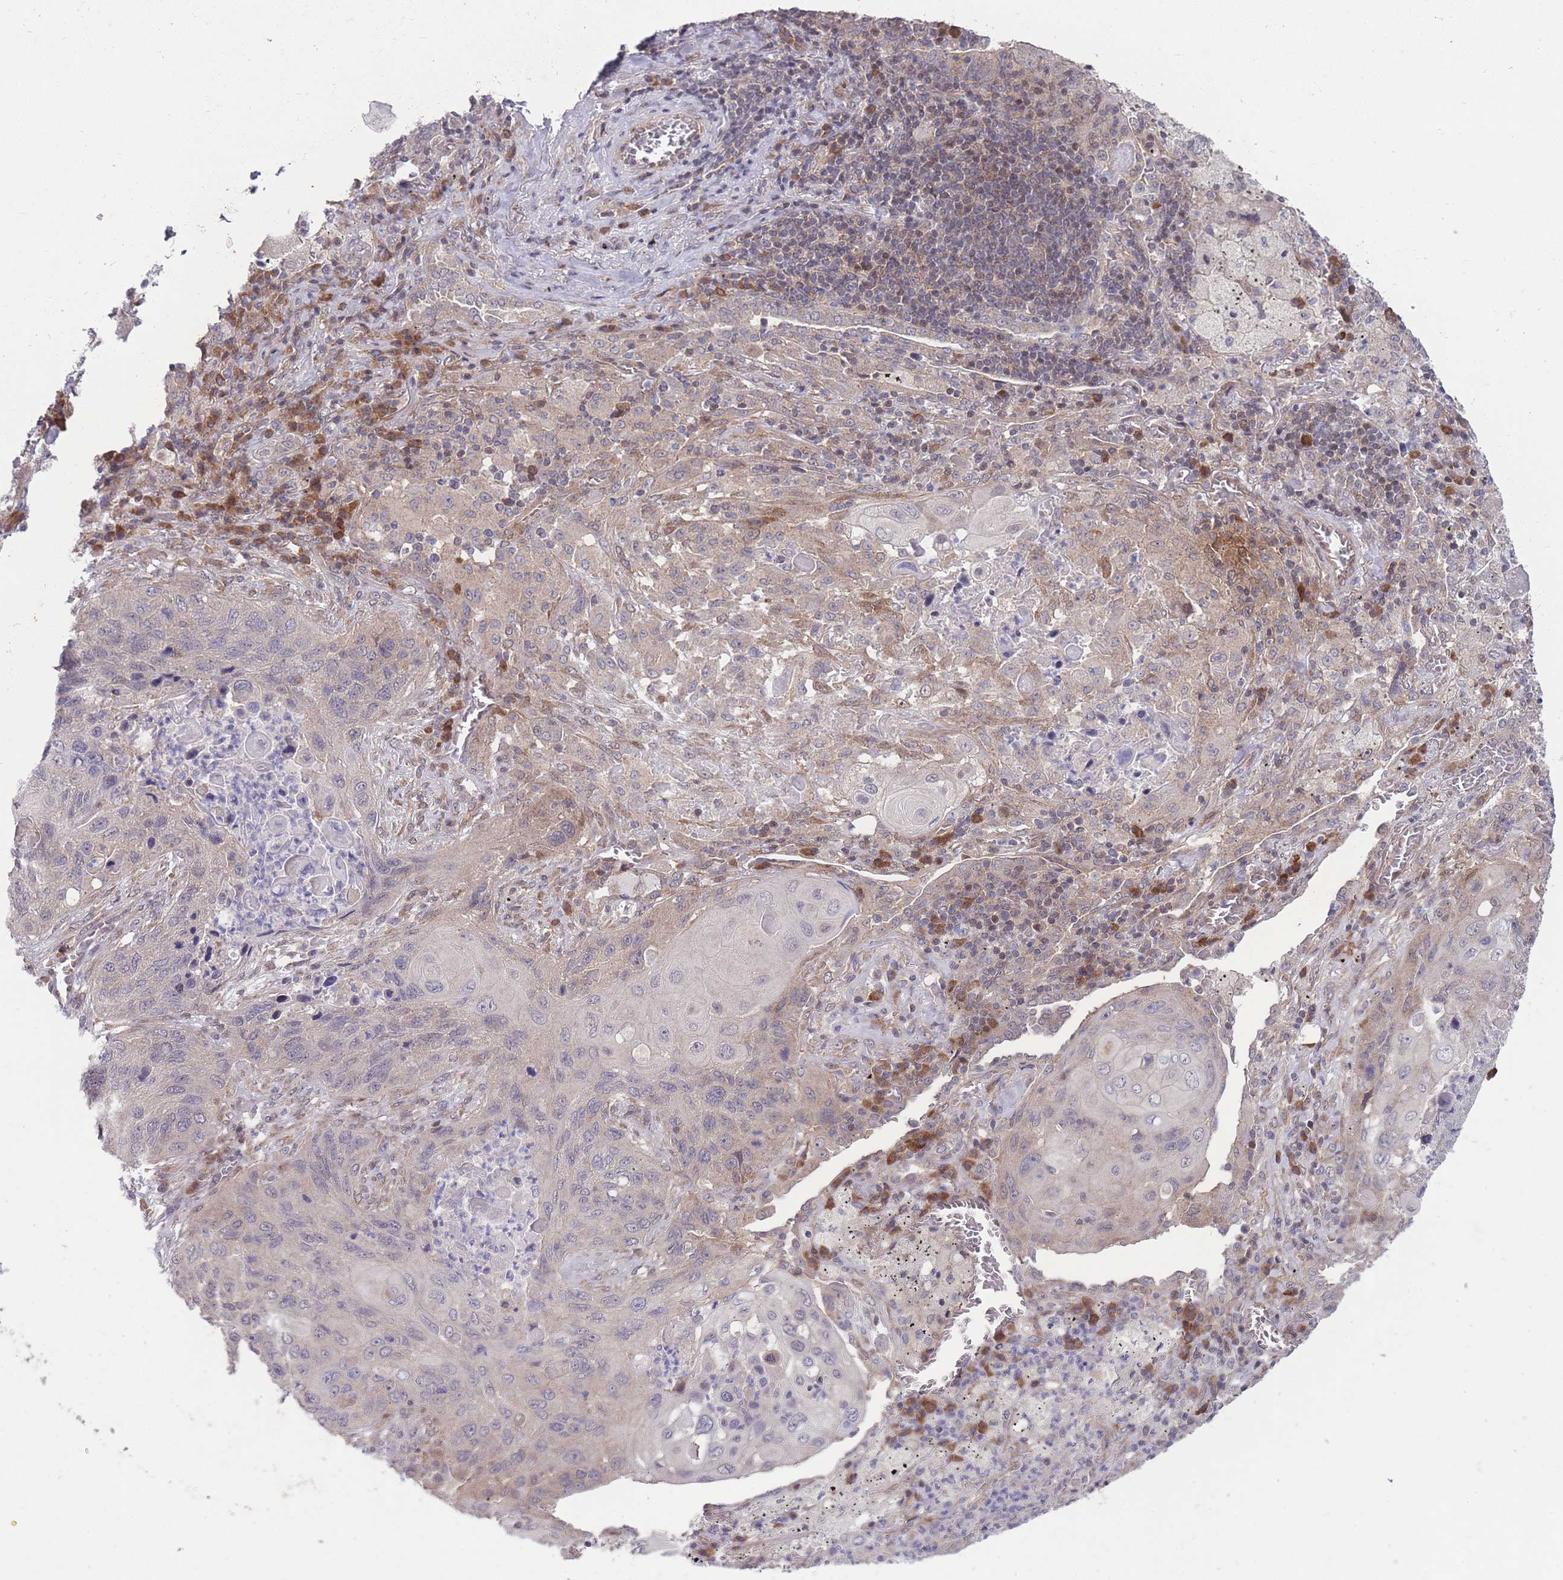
{"staining": {"intensity": "negative", "quantity": "none", "location": "none"}, "tissue": "lung cancer", "cell_type": "Tumor cells", "image_type": "cancer", "snomed": [{"axis": "morphology", "description": "Squamous cell carcinoma, NOS"}, {"axis": "topography", "description": "Lung"}], "caption": "There is no significant positivity in tumor cells of lung cancer (squamous cell carcinoma).", "gene": "RIC8A", "patient": {"sex": "female", "age": 63}}